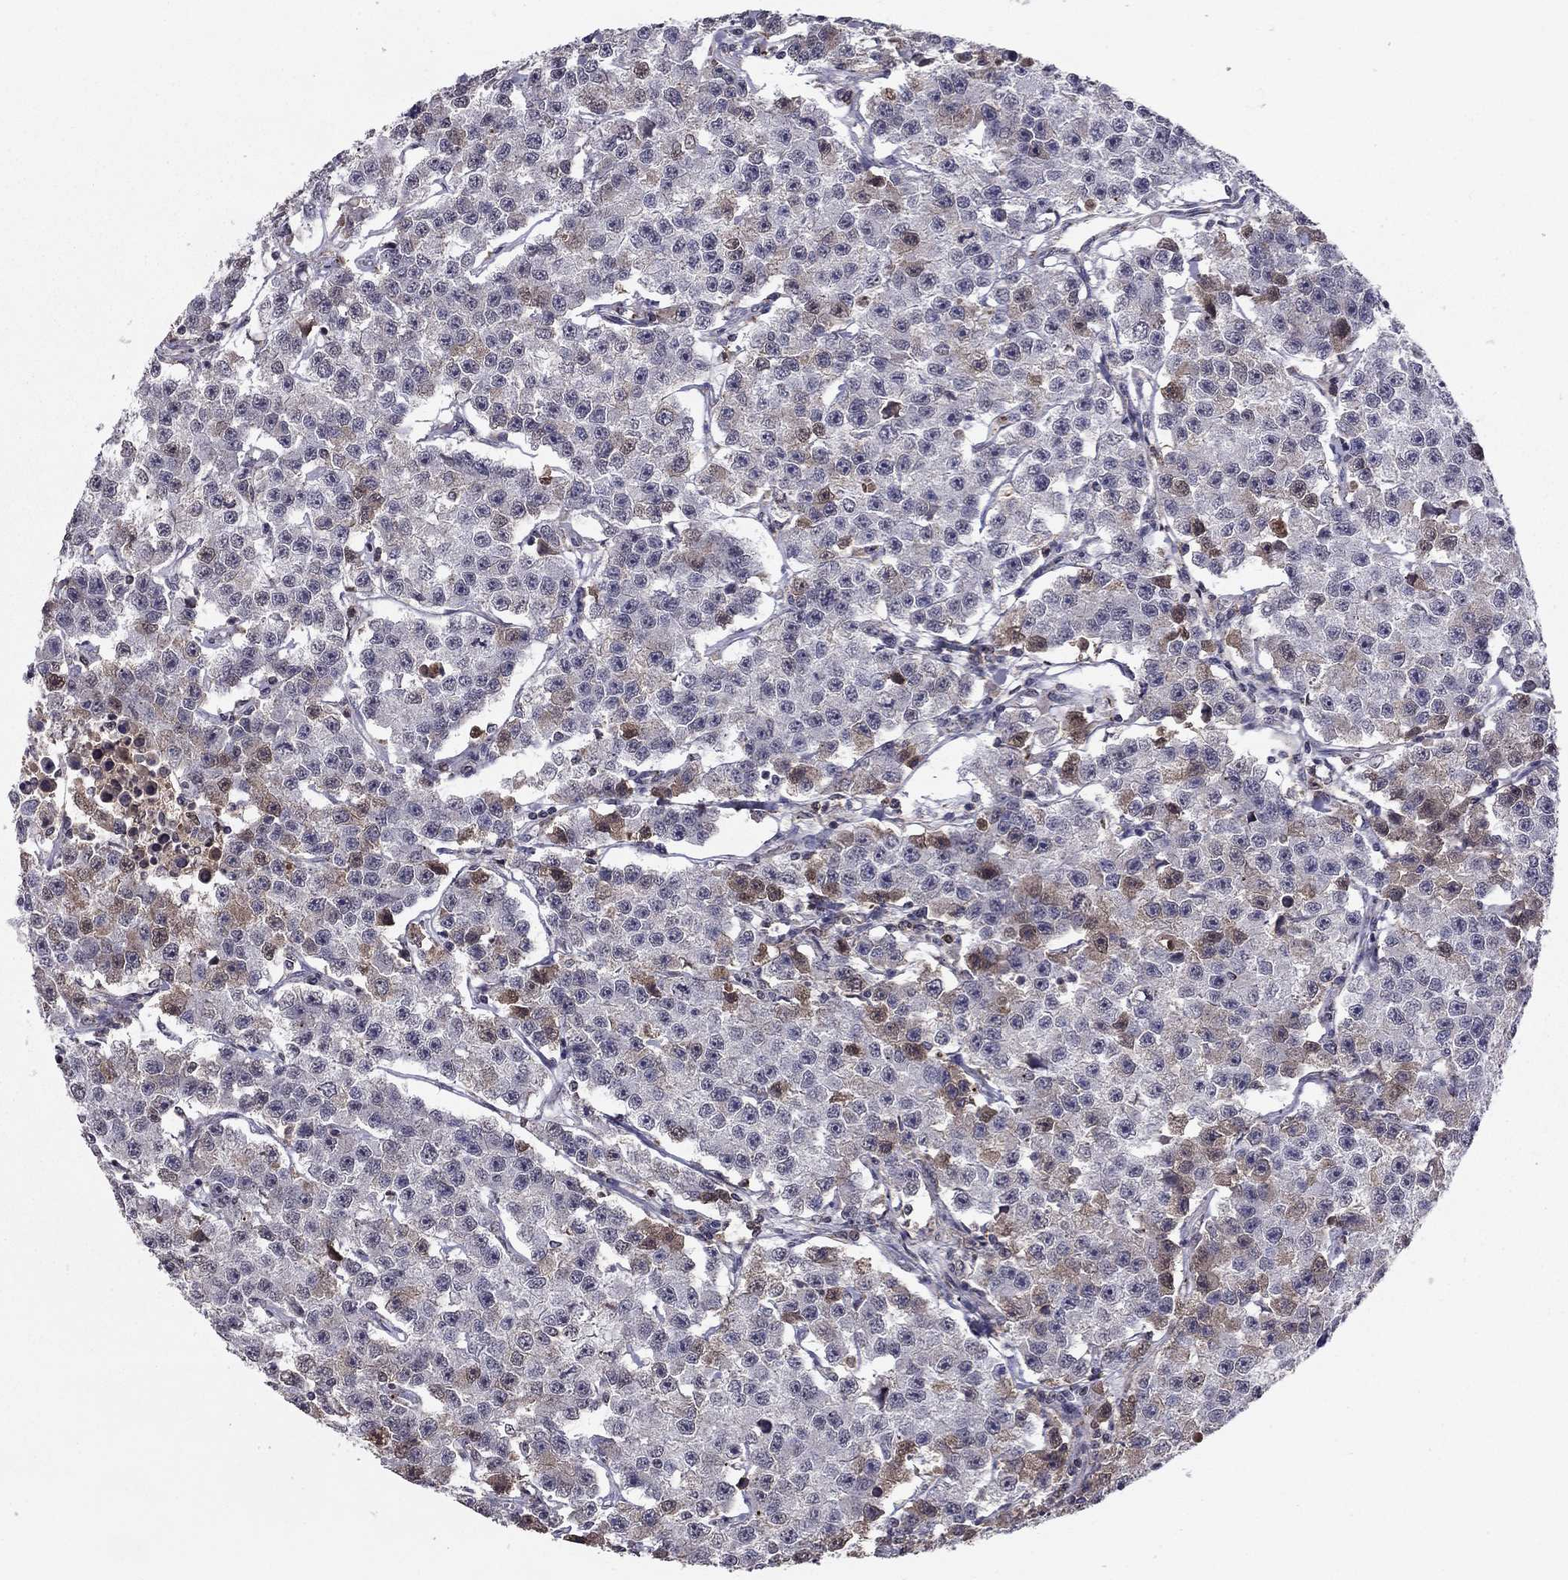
{"staining": {"intensity": "negative", "quantity": "none", "location": "none"}, "tissue": "testis cancer", "cell_type": "Tumor cells", "image_type": "cancer", "snomed": [{"axis": "morphology", "description": "Seminoma, NOS"}, {"axis": "topography", "description": "Testis"}], "caption": "This is a photomicrograph of immunohistochemistry (IHC) staining of seminoma (testis), which shows no expression in tumor cells. Brightfield microscopy of immunohistochemistry stained with DAB (3,3'-diaminobenzidine) (brown) and hematoxylin (blue), captured at high magnification.", "gene": "HCN1", "patient": {"sex": "male", "age": 59}}